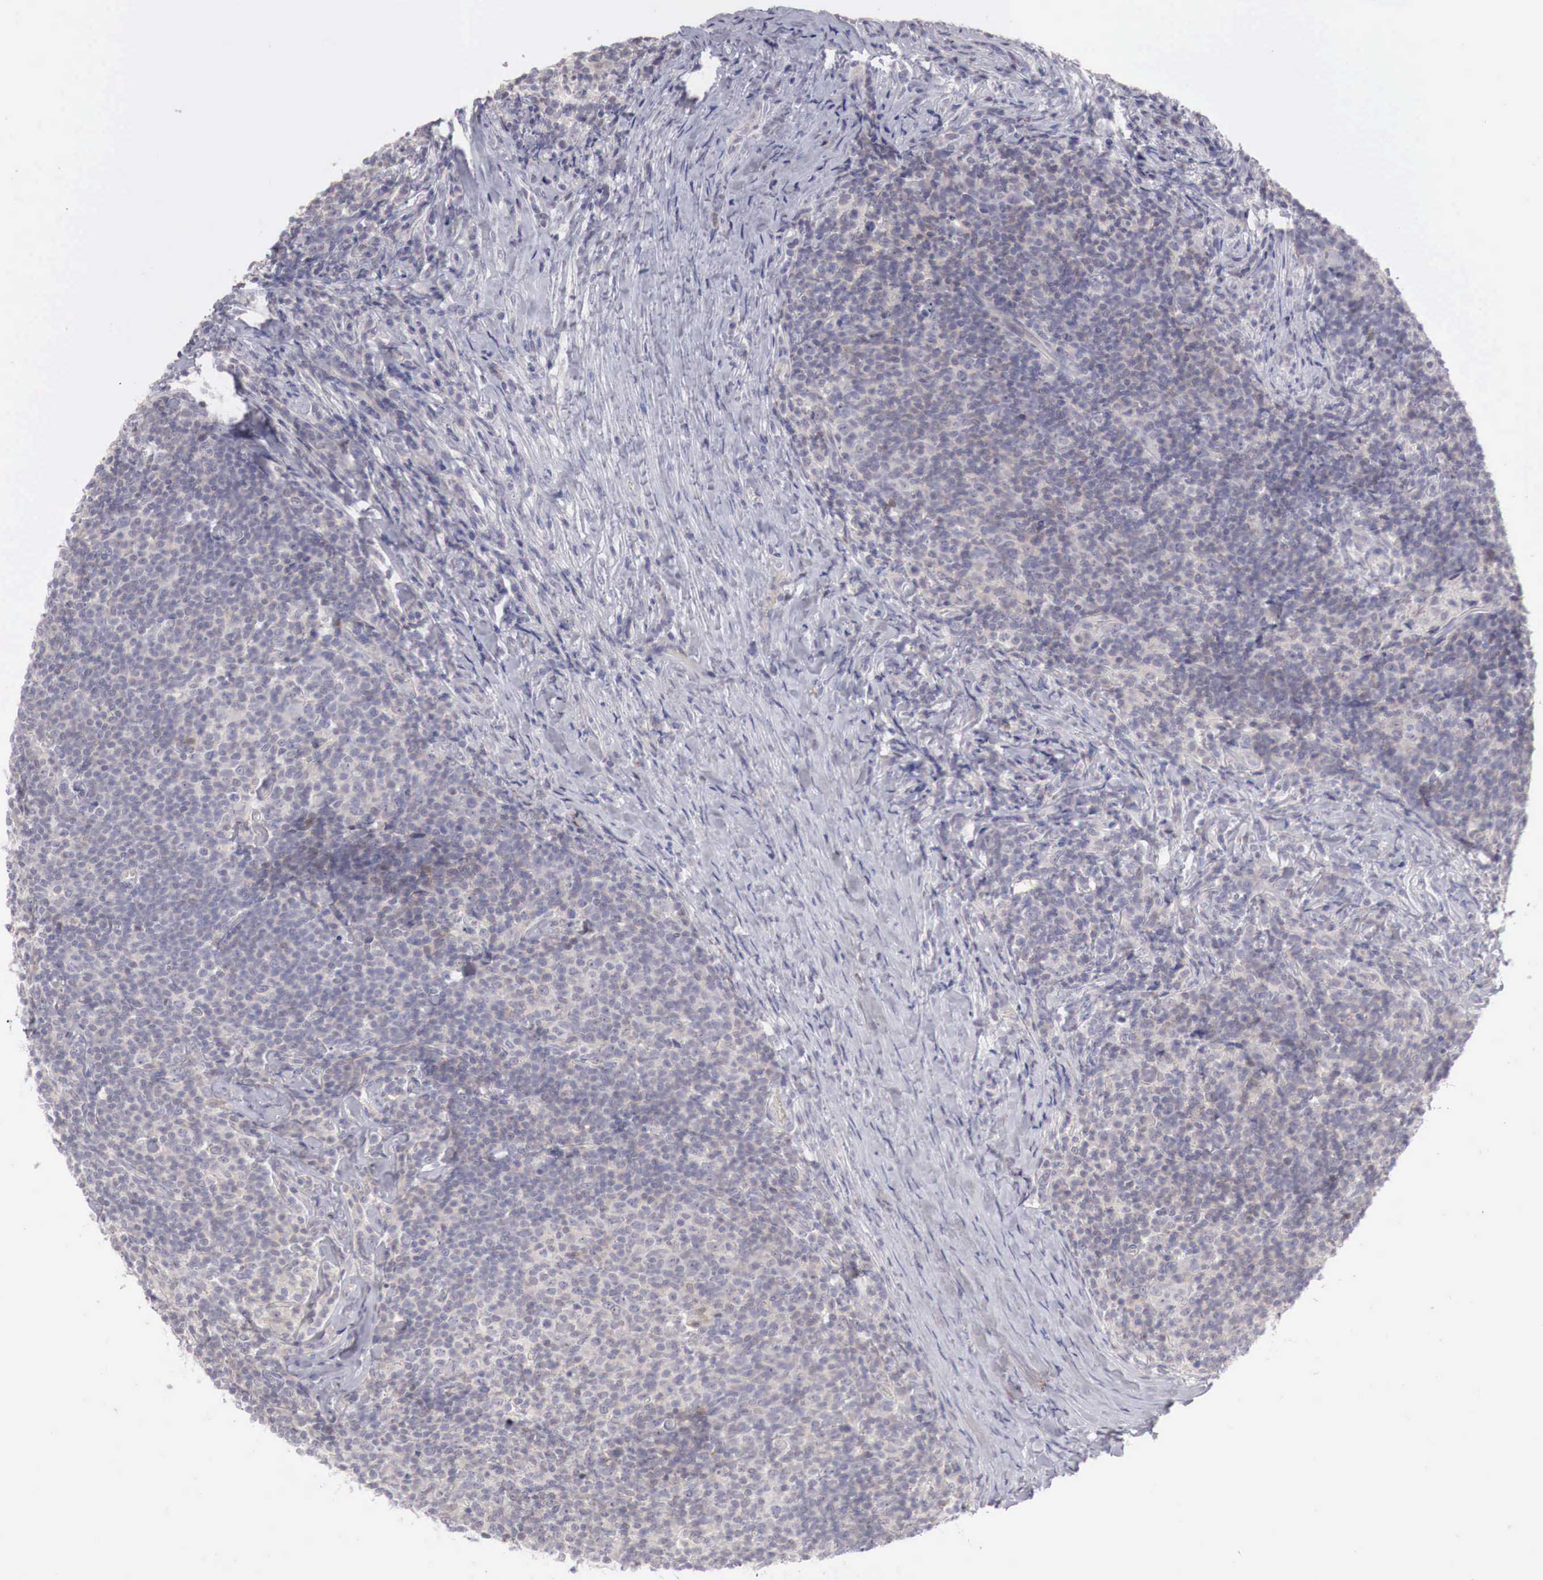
{"staining": {"intensity": "negative", "quantity": "none", "location": "none"}, "tissue": "lymphoma", "cell_type": "Tumor cells", "image_type": "cancer", "snomed": [{"axis": "morphology", "description": "Malignant lymphoma, non-Hodgkin's type, Low grade"}, {"axis": "topography", "description": "Lymph node"}], "caption": "Tumor cells are negative for brown protein staining in lymphoma.", "gene": "GATA1", "patient": {"sex": "male", "age": 74}}